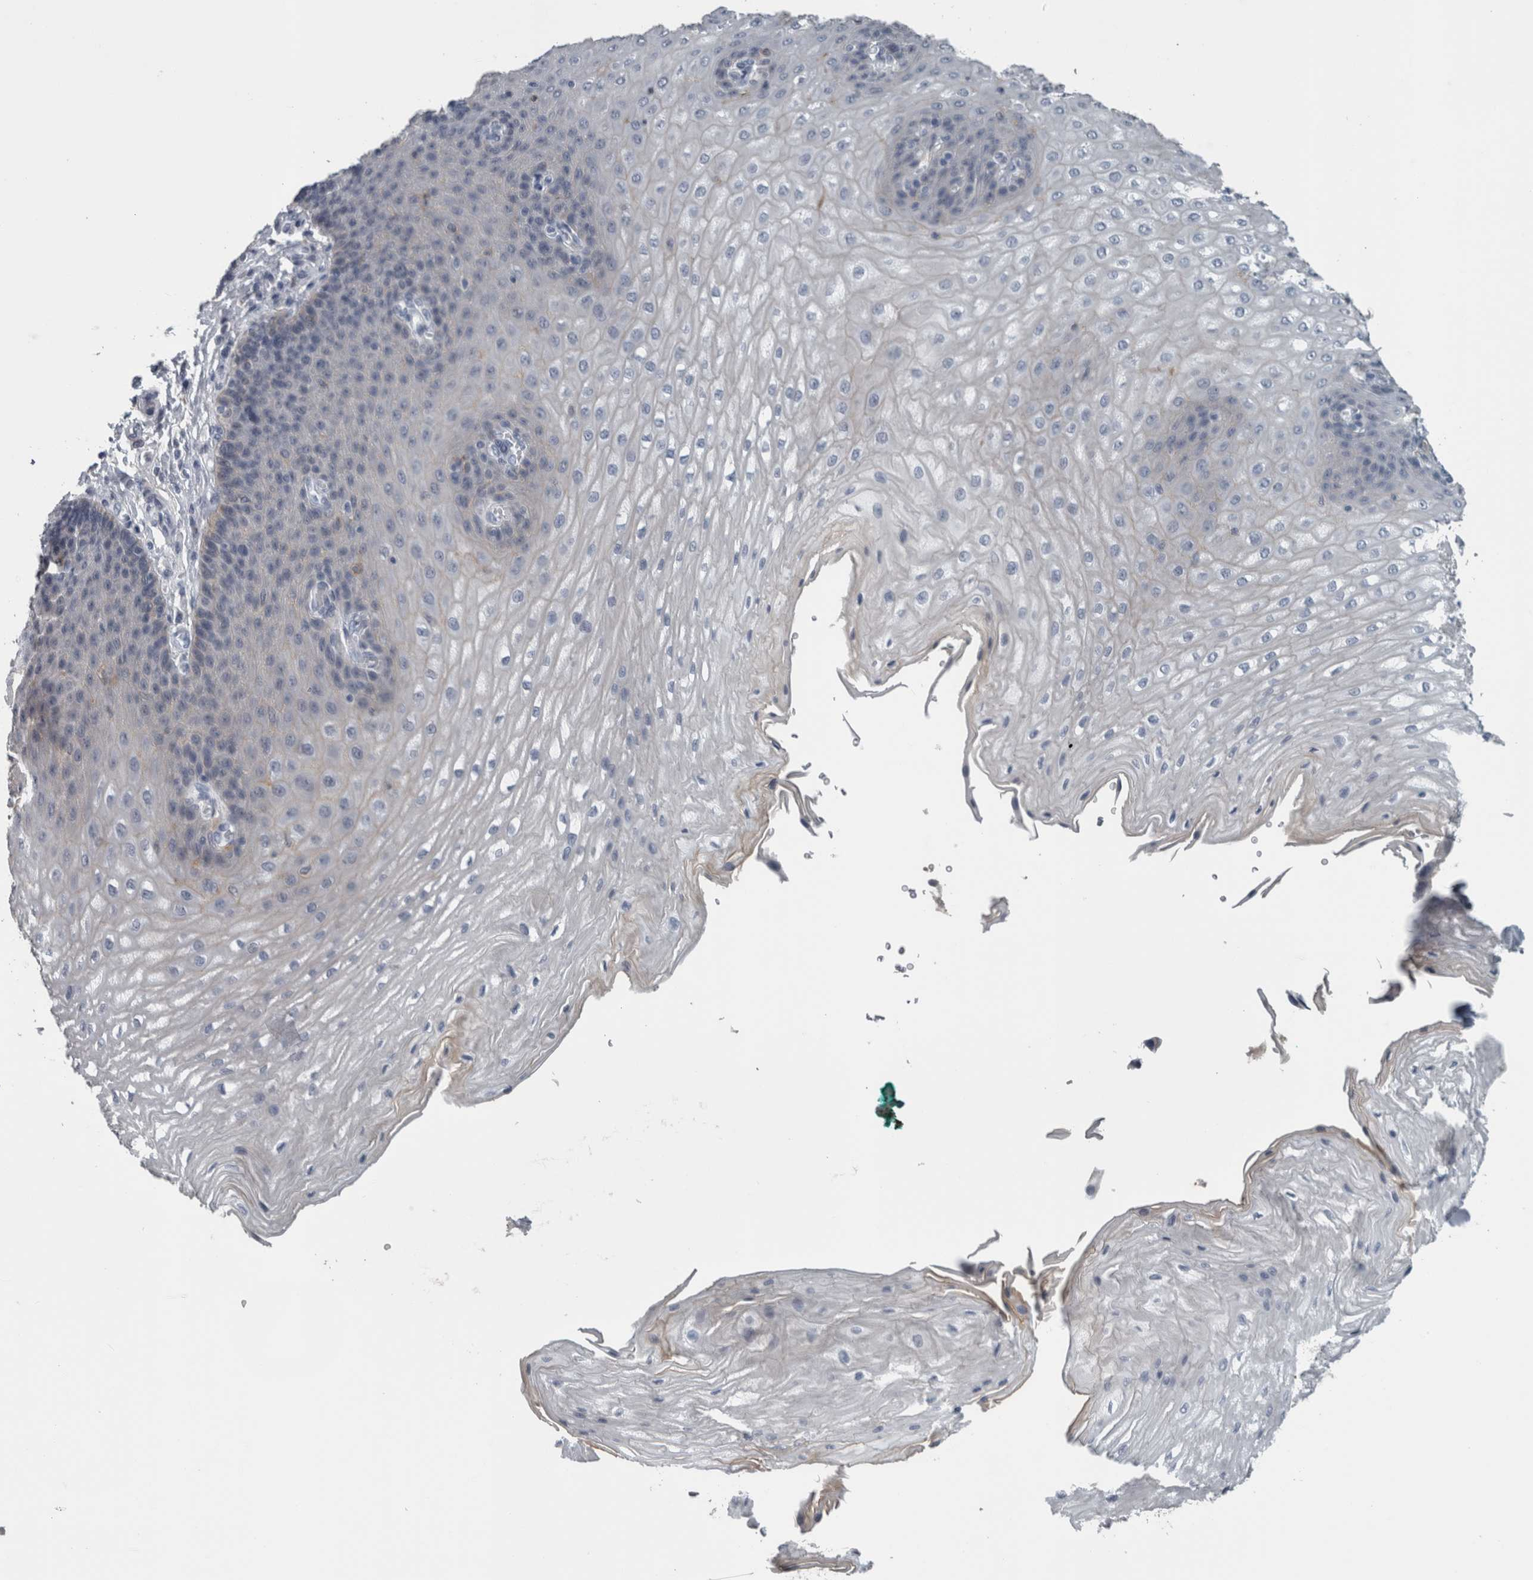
{"staining": {"intensity": "moderate", "quantity": "<25%", "location": "cytoplasmic/membranous"}, "tissue": "esophagus", "cell_type": "Squamous epithelial cells", "image_type": "normal", "snomed": [{"axis": "morphology", "description": "Normal tissue, NOS"}, {"axis": "topography", "description": "Esophagus"}], "caption": "Immunohistochemistry image of normal esophagus: esophagus stained using IHC shows low levels of moderate protein expression localized specifically in the cytoplasmic/membranous of squamous epithelial cells, appearing as a cytoplasmic/membranous brown color.", "gene": "ACSF2", "patient": {"sex": "male", "age": 54}}